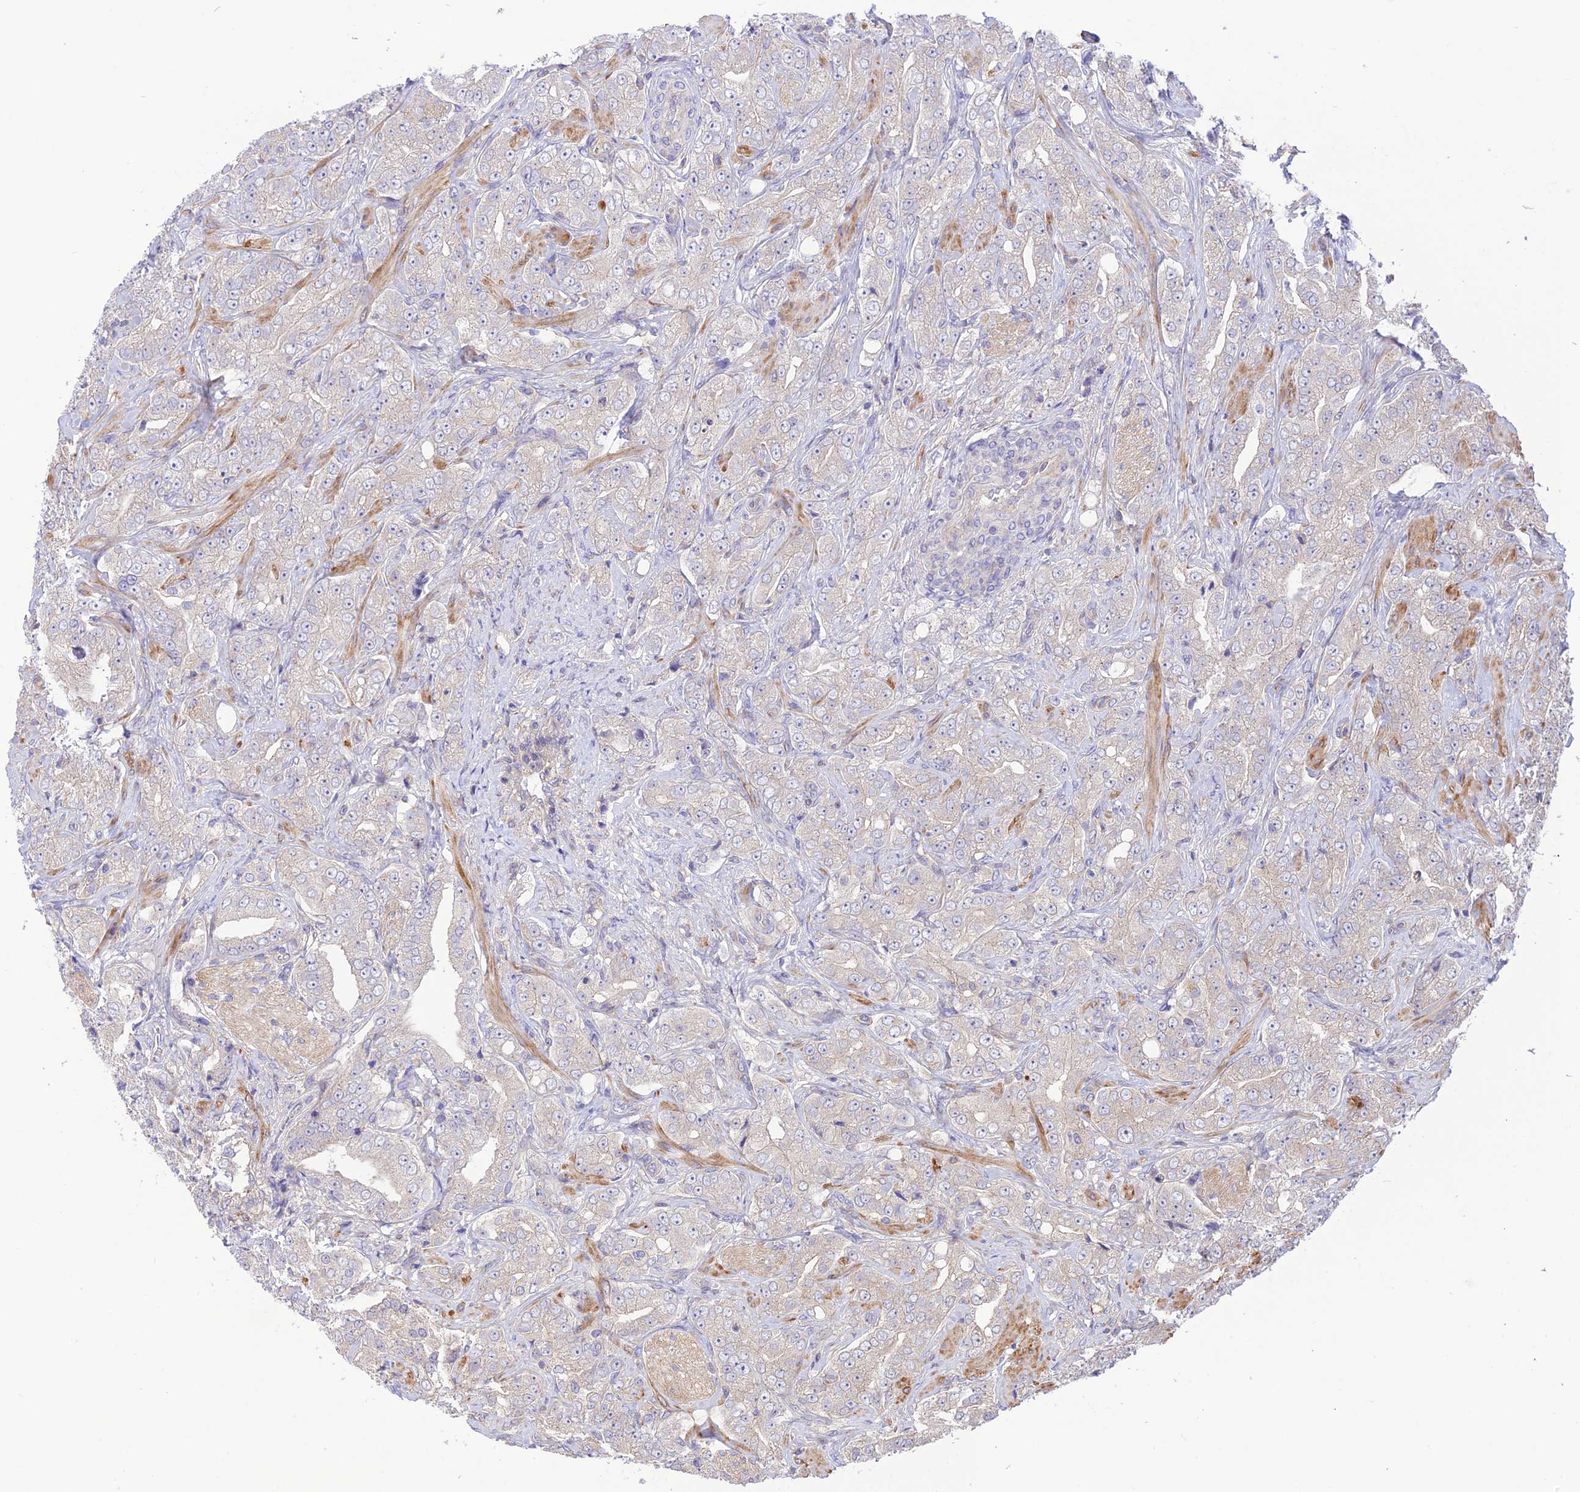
{"staining": {"intensity": "negative", "quantity": "none", "location": "none"}, "tissue": "prostate cancer", "cell_type": "Tumor cells", "image_type": "cancer", "snomed": [{"axis": "morphology", "description": "Adenocarcinoma, Low grade"}, {"axis": "topography", "description": "Prostate"}], "caption": "Immunohistochemistry (IHC) of prostate cancer (low-grade adenocarcinoma) demonstrates no positivity in tumor cells.", "gene": "FCHSD1", "patient": {"sex": "male", "age": 67}}